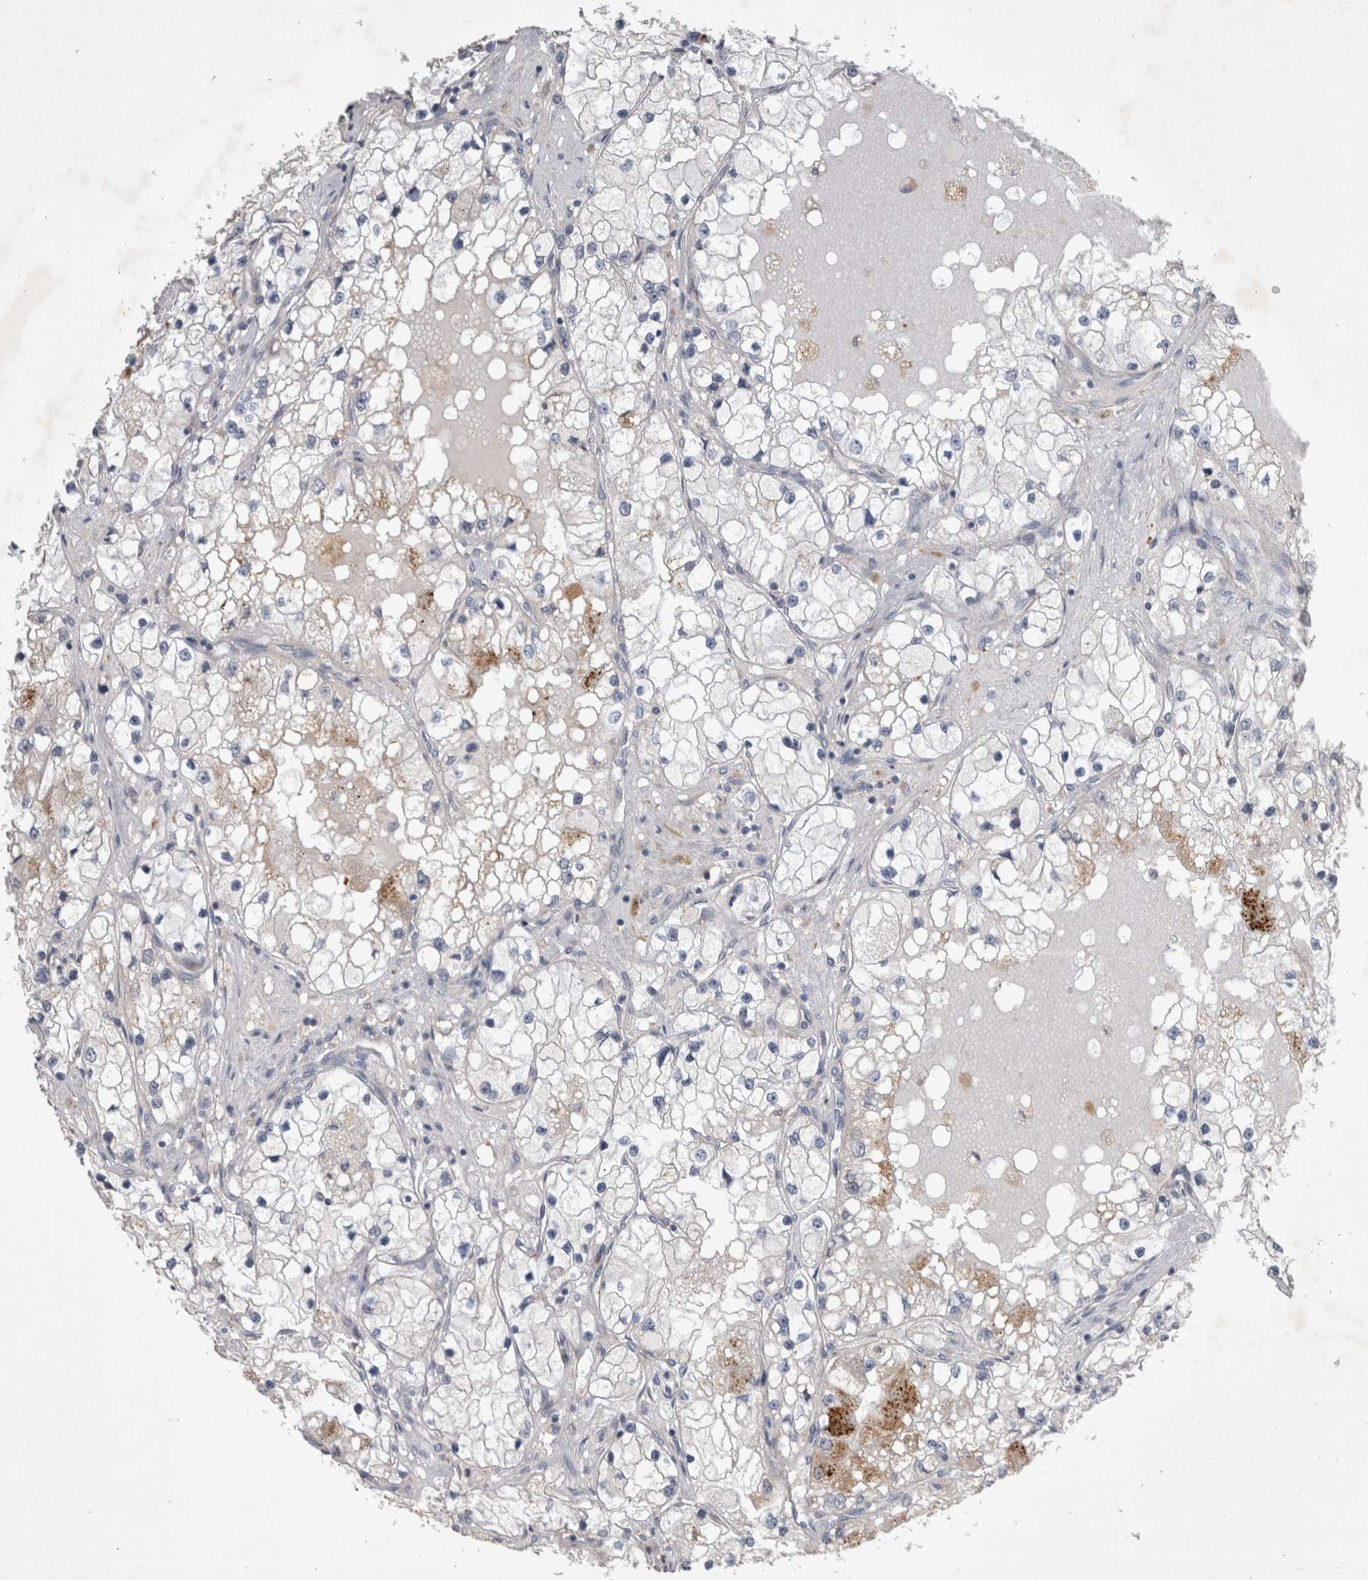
{"staining": {"intensity": "moderate", "quantity": "<25%", "location": "cytoplasmic/membranous"}, "tissue": "renal cancer", "cell_type": "Tumor cells", "image_type": "cancer", "snomed": [{"axis": "morphology", "description": "Adenocarcinoma, NOS"}, {"axis": "topography", "description": "Kidney"}], "caption": "This image exhibits IHC staining of human renal cancer, with low moderate cytoplasmic/membranous positivity in approximately <25% of tumor cells.", "gene": "STRADB", "patient": {"sex": "male", "age": 68}}